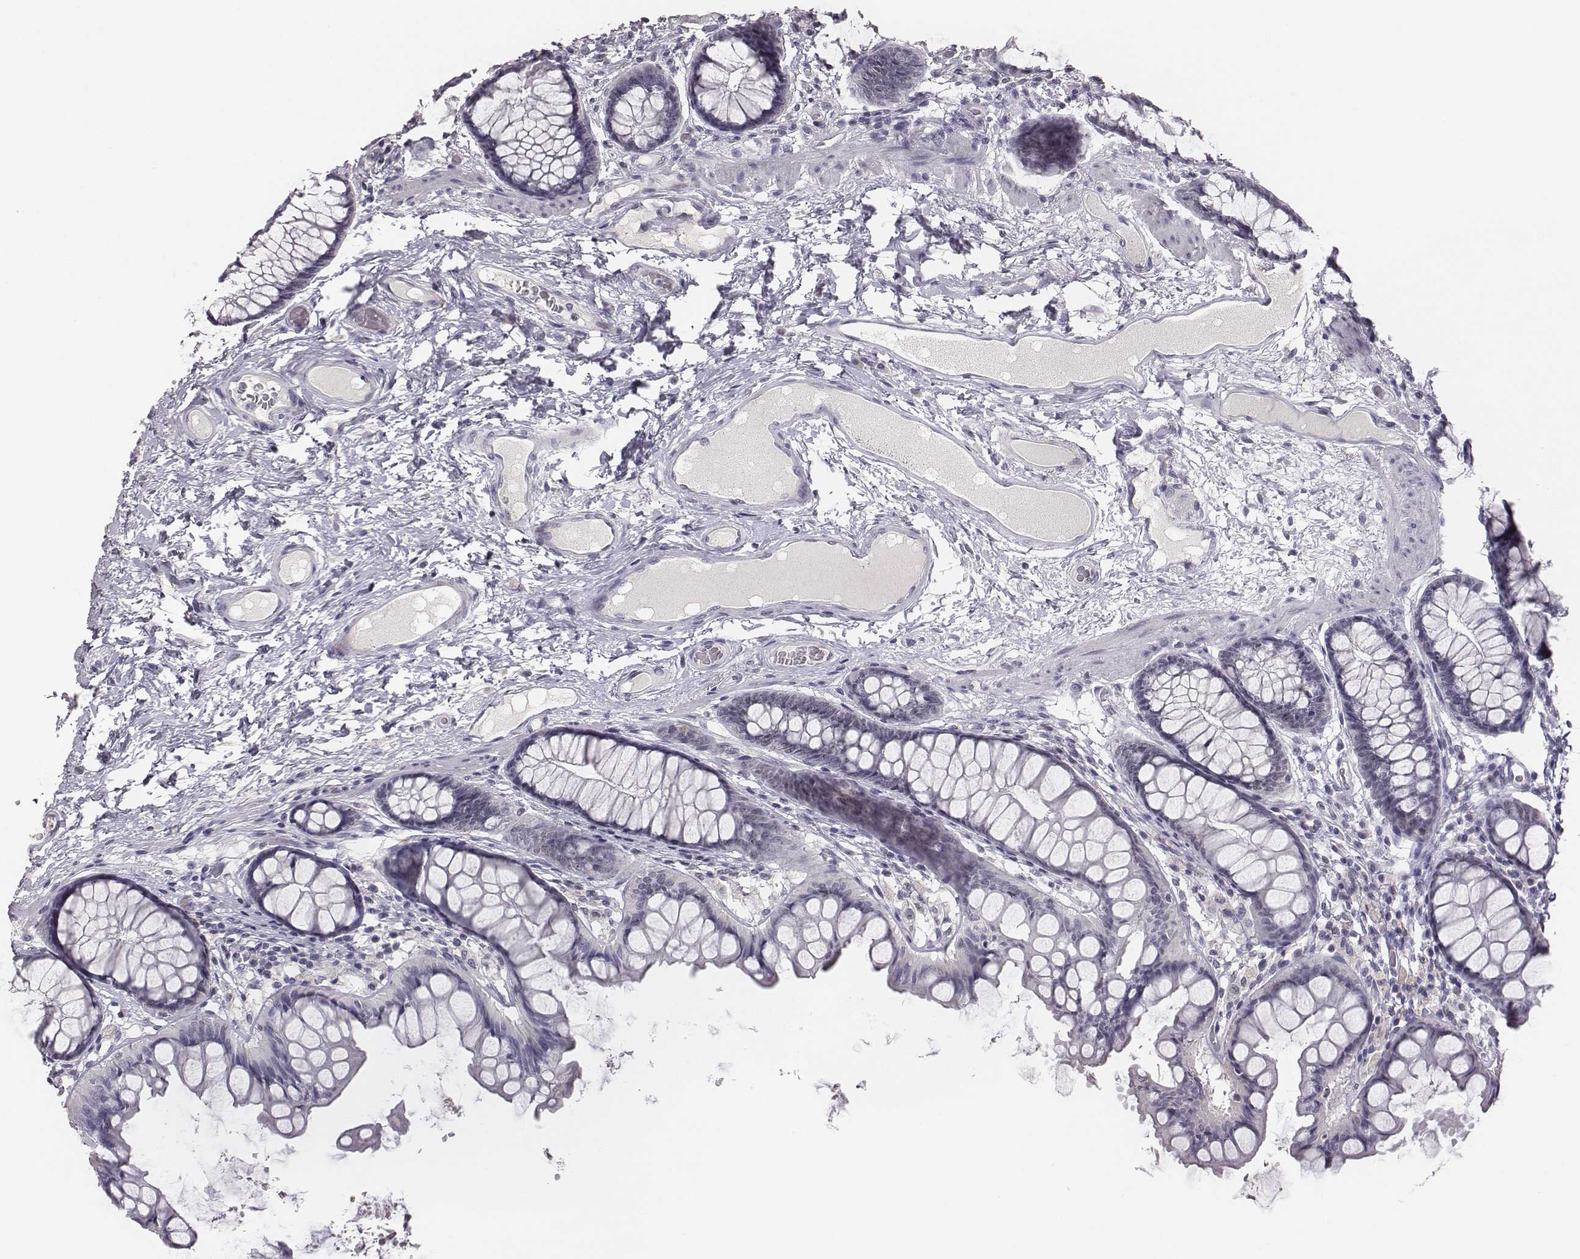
{"staining": {"intensity": "negative", "quantity": "none", "location": "none"}, "tissue": "colon", "cell_type": "Endothelial cells", "image_type": "normal", "snomed": [{"axis": "morphology", "description": "Normal tissue, NOS"}, {"axis": "topography", "description": "Colon"}], "caption": "IHC micrograph of benign human colon stained for a protein (brown), which displays no positivity in endothelial cells. (DAB immunohistochemistry, high magnification).", "gene": "NIFK", "patient": {"sex": "female", "age": 65}}